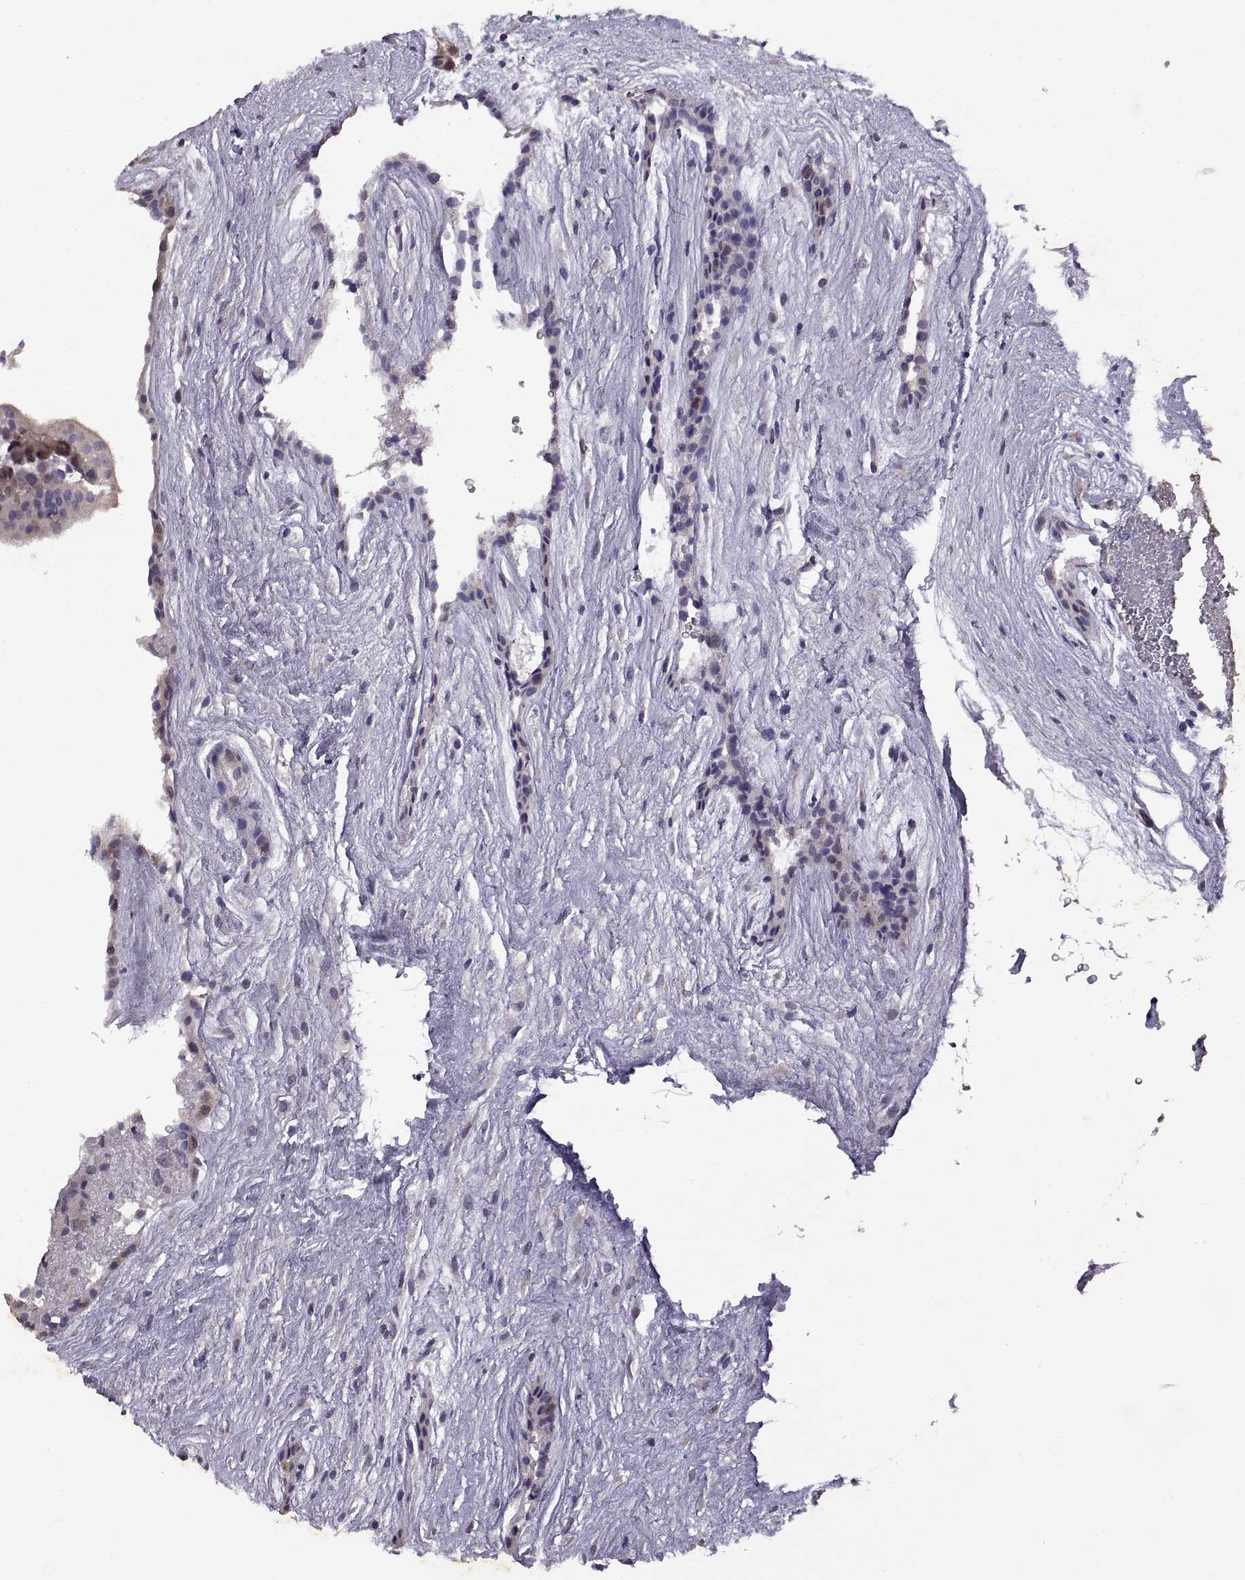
{"staining": {"intensity": "negative", "quantity": "none", "location": "none"}, "tissue": "placenta", "cell_type": "Decidual cells", "image_type": "normal", "snomed": [{"axis": "morphology", "description": "Normal tissue, NOS"}, {"axis": "topography", "description": "Placenta"}], "caption": "DAB (3,3'-diaminobenzidine) immunohistochemical staining of normal human placenta demonstrates no significant expression in decidual cells. (Brightfield microscopy of DAB immunohistochemistry (IHC) at high magnification).", "gene": "DEFB136", "patient": {"sex": "female", "age": 19}}